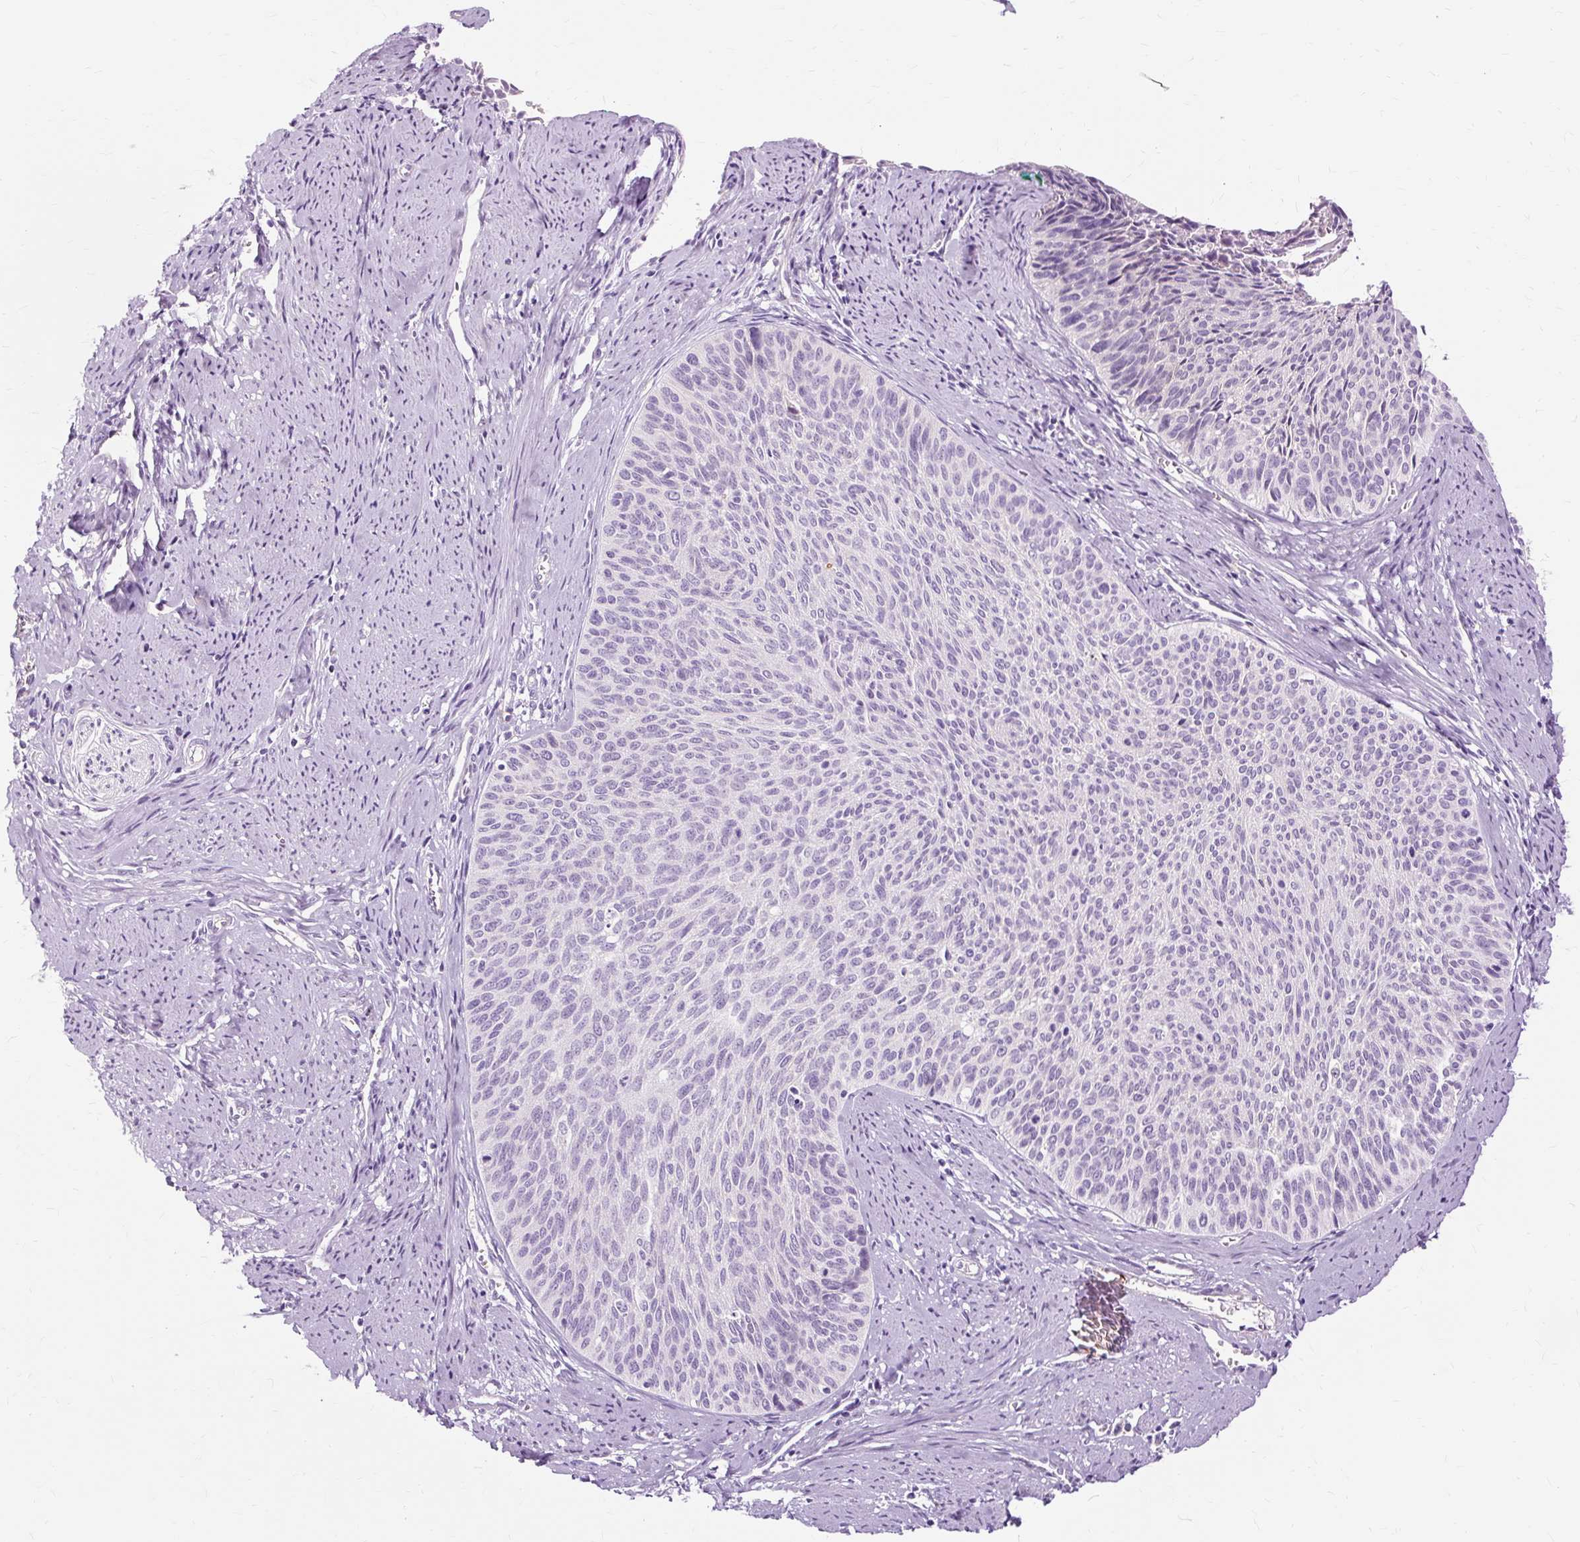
{"staining": {"intensity": "negative", "quantity": "none", "location": "none"}, "tissue": "cervical cancer", "cell_type": "Tumor cells", "image_type": "cancer", "snomed": [{"axis": "morphology", "description": "Squamous cell carcinoma, NOS"}, {"axis": "topography", "description": "Cervix"}], "caption": "IHC of cervical cancer reveals no expression in tumor cells.", "gene": "DCTN4", "patient": {"sex": "female", "age": 55}}